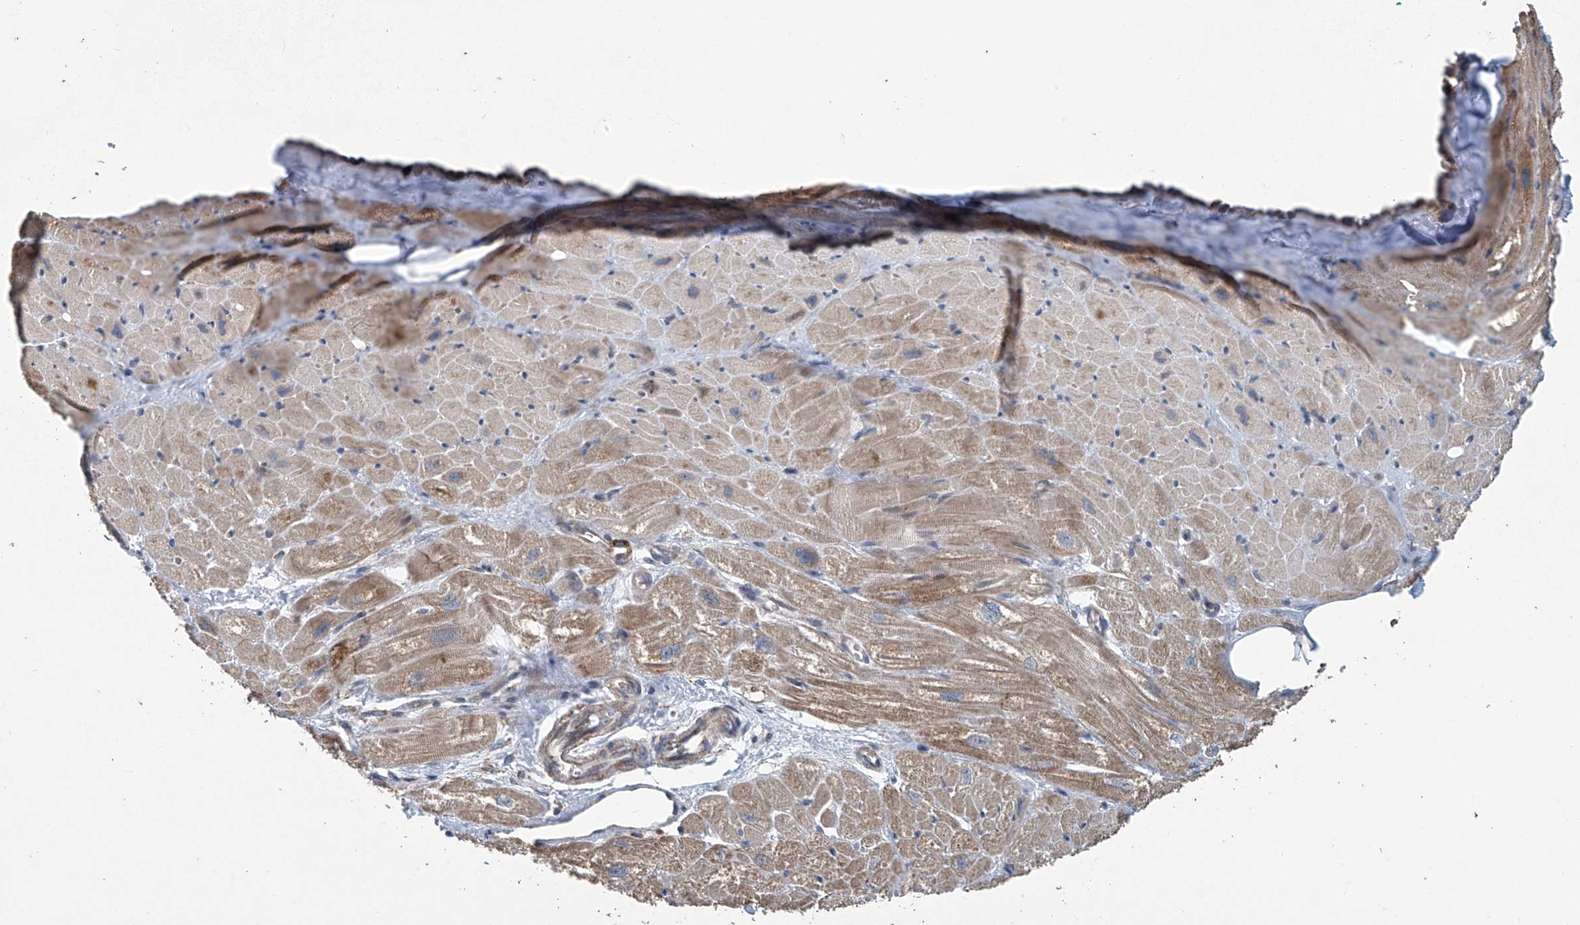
{"staining": {"intensity": "moderate", "quantity": ">75%", "location": "cytoplasmic/membranous"}, "tissue": "heart muscle", "cell_type": "Cardiomyocytes", "image_type": "normal", "snomed": [{"axis": "morphology", "description": "Normal tissue, NOS"}, {"axis": "topography", "description": "Heart"}], "caption": "DAB immunohistochemical staining of unremarkable heart muscle exhibits moderate cytoplasmic/membranous protein expression in about >75% of cardiomyocytes.", "gene": "COMMD1", "patient": {"sex": "male", "age": 50}}